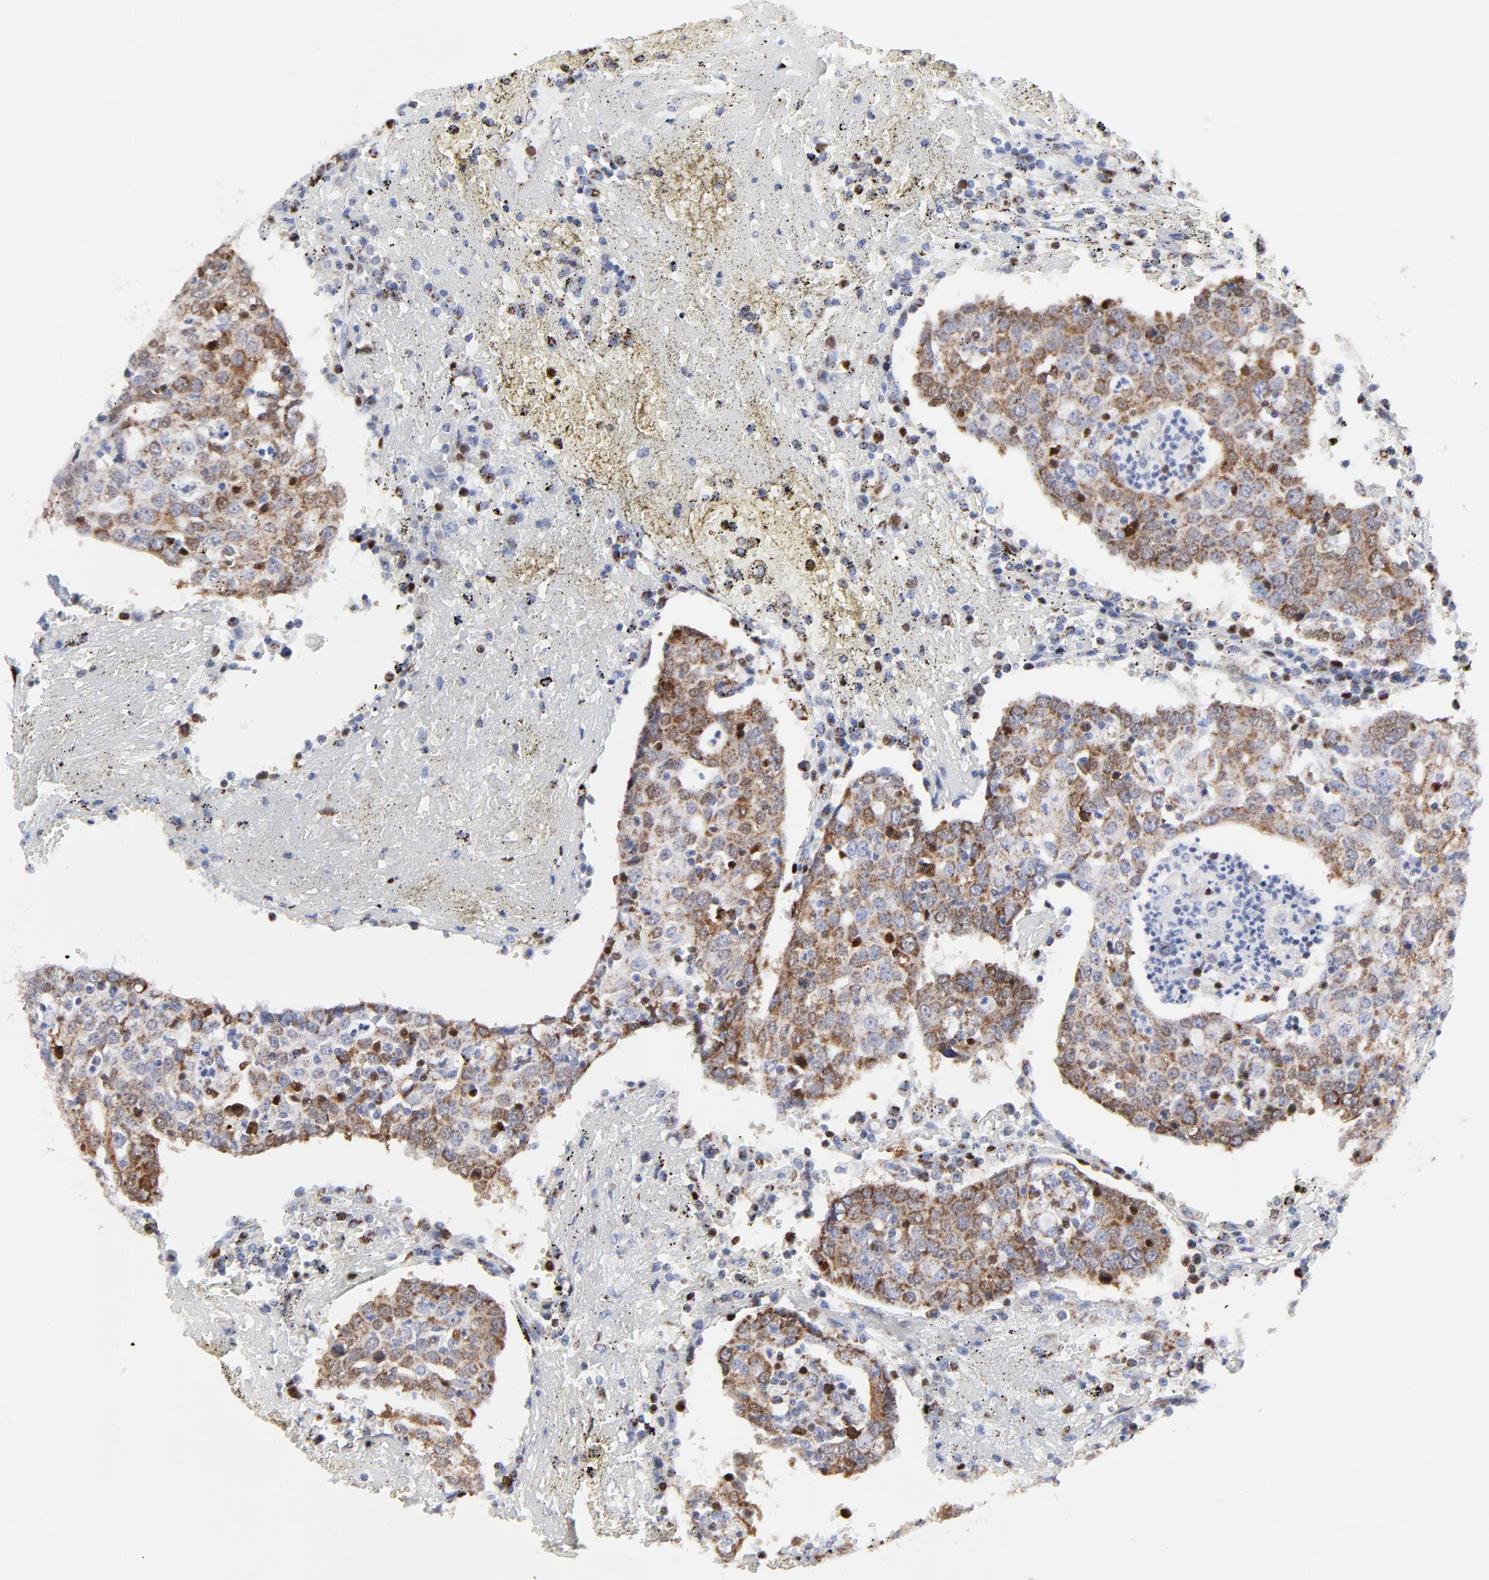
{"staining": {"intensity": "moderate", "quantity": ">75%", "location": "cytoplasmic/membranous"}, "tissue": "head and neck cancer", "cell_type": "Tumor cells", "image_type": "cancer", "snomed": [{"axis": "morphology", "description": "Adenocarcinoma, NOS"}, {"axis": "topography", "description": "Salivary gland"}, {"axis": "topography", "description": "Head-Neck"}], "caption": "Approximately >75% of tumor cells in head and neck cancer (adenocarcinoma) show moderate cytoplasmic/membranous protein staining as visualized by brown immunohistochemical staining.", "gene": "NCAPH", "patient": {"sex": "female", "age": 65}}